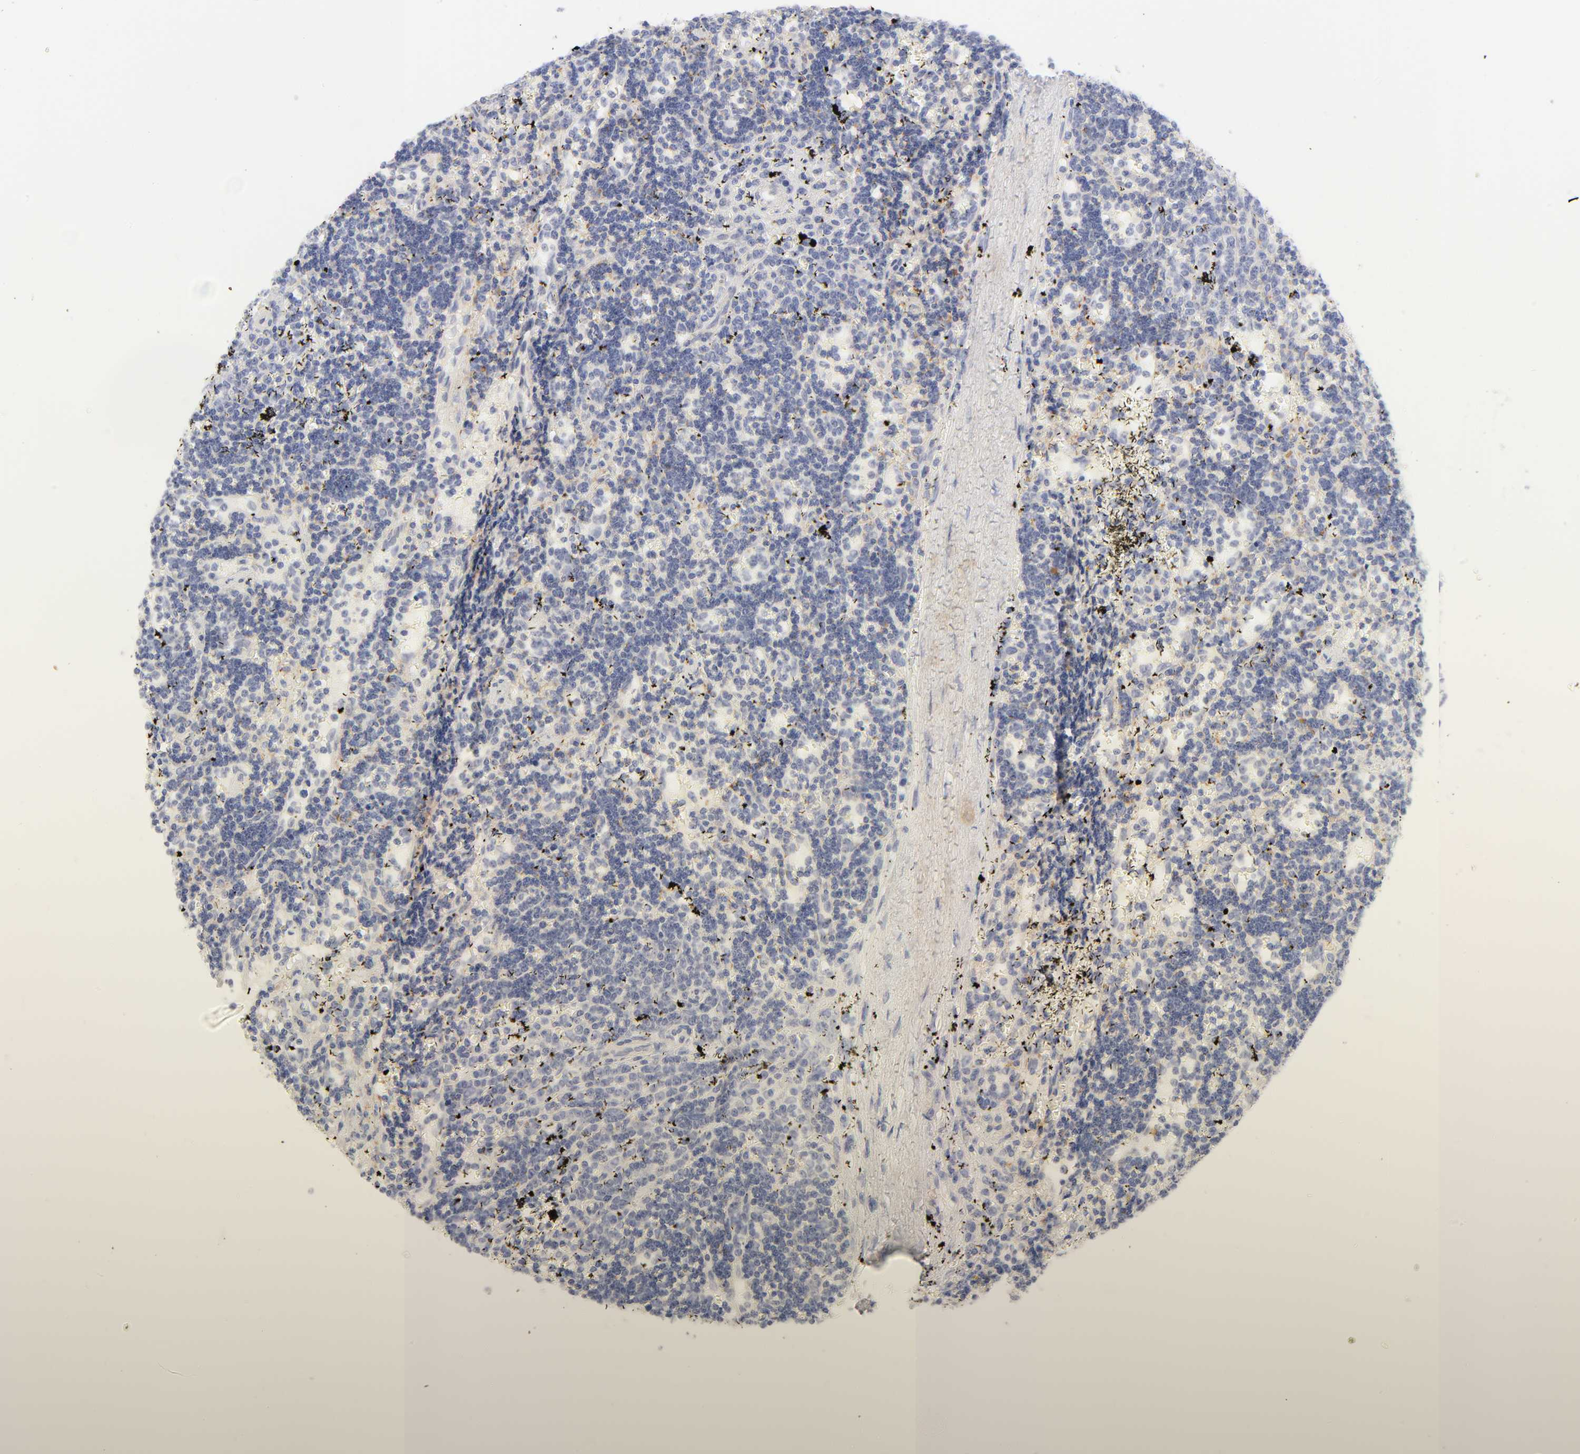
{"staining": {"intensity": "negative", "quantity": "none", "location": "none"}, "tissue": "lymphoma", "cell_type": "Tumor cells", "image_type": "cancer", "snomed": [{"axis": "morphology", "description": "Malignant lymphoma, non-Hodgkin's type, Low grade"}, {"axis": "topography", "description": "Spleen"}], "caption": "The micrograph shows no staining of tumor cells in malignant lymphoma, non-Hodgkin's type (low-grade).", "gene": "CYP4B1", "patient": {"sex": "male", "age": 60}}